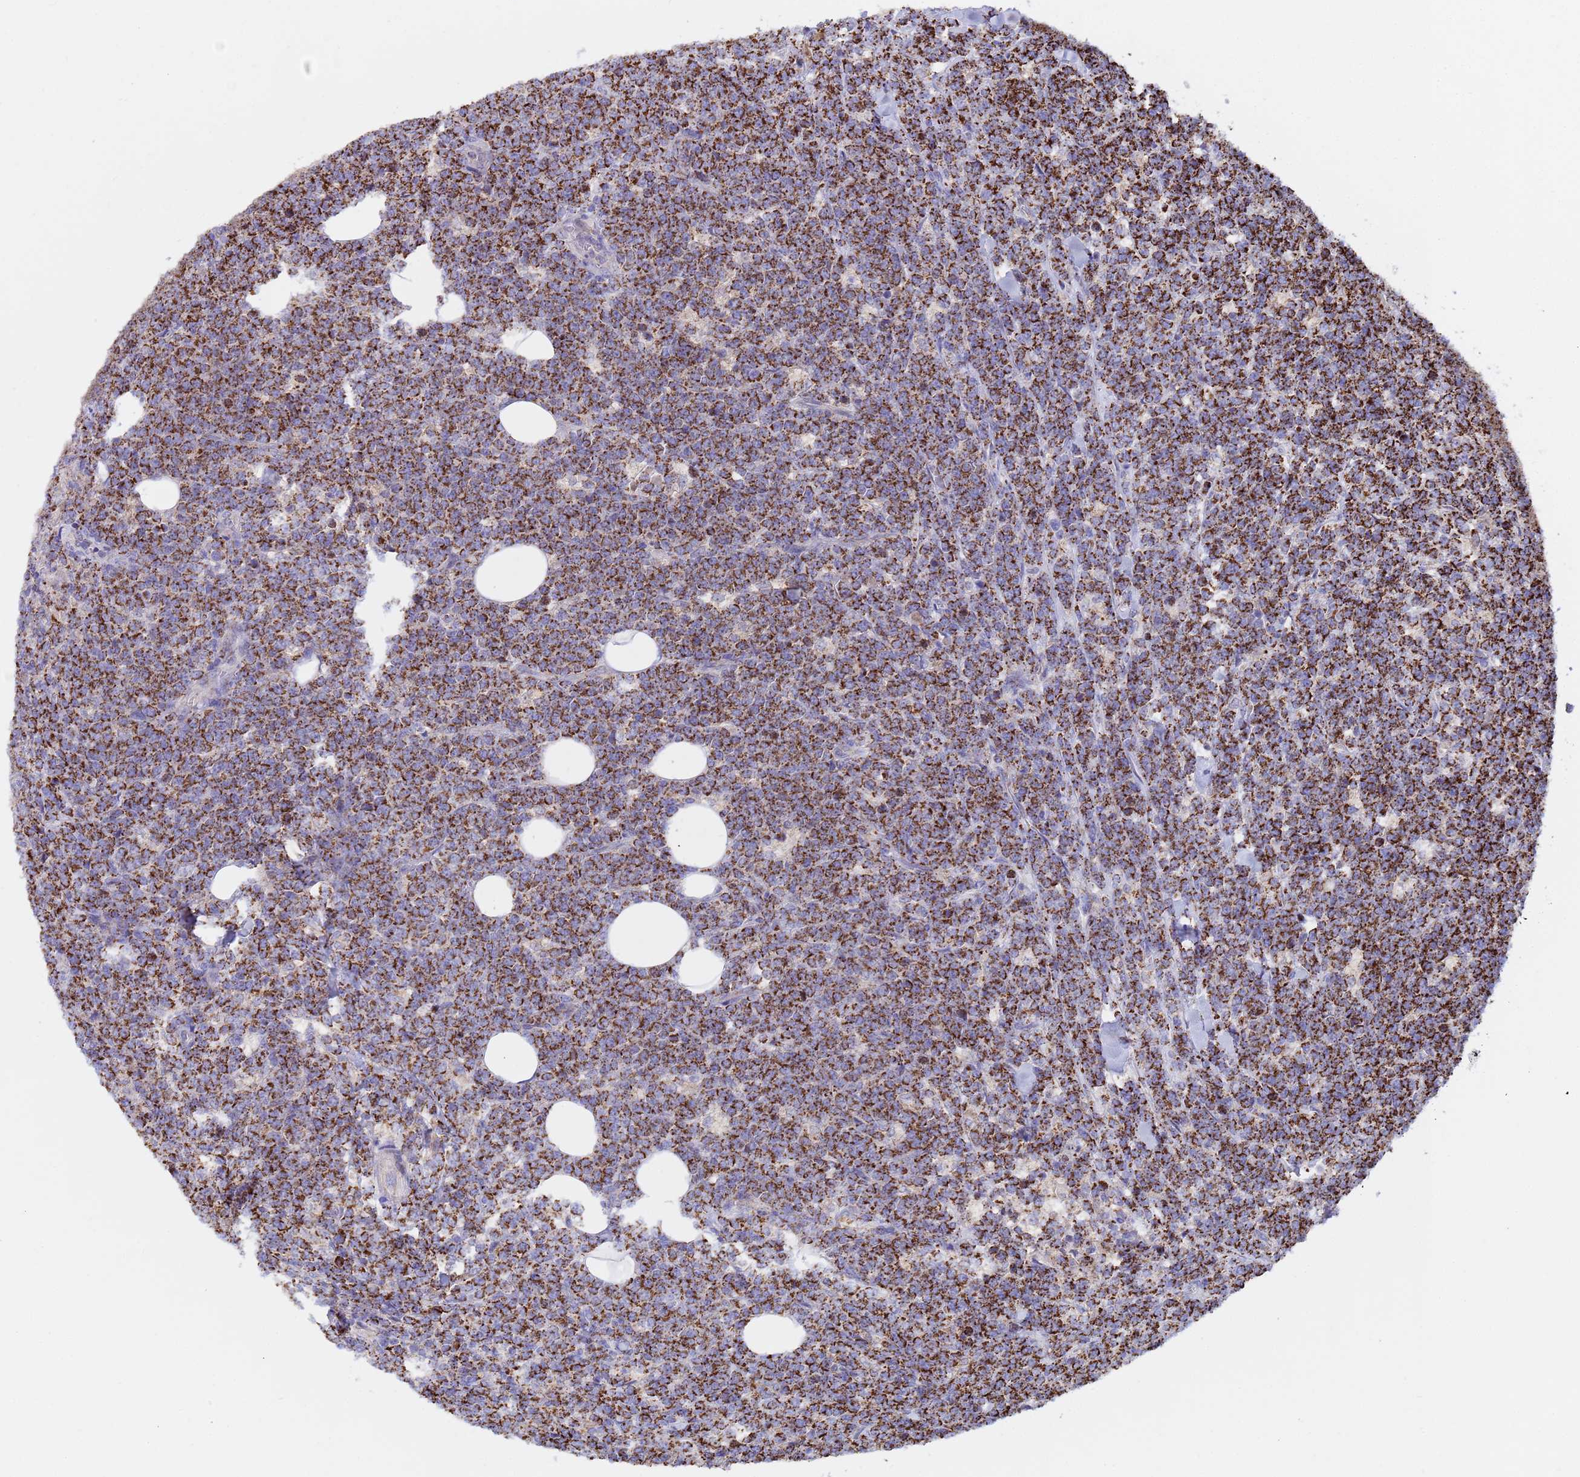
{"staining": {"intensity": "strong", "quantity": ">75%", "location": "cytoplasmic/membranous"}, "tissue": "lymphoma", "cell_type": "Tumor cells", "image_type": "cancer", "snomed": [{"axis": "morphology", "description": "Malignant lymphoma, non-Hodgkin's type, High grade"}, {"axis": "topography", "description": "Small intestine"}], "caption": "This is an image of immunohistochemistry staining of lymphoma, which shows strong expression in the cytoplasmic/membranous of tumor cells.", "gene": "TUBGCP3", "patient": {"sex": "male", "age": 8}}